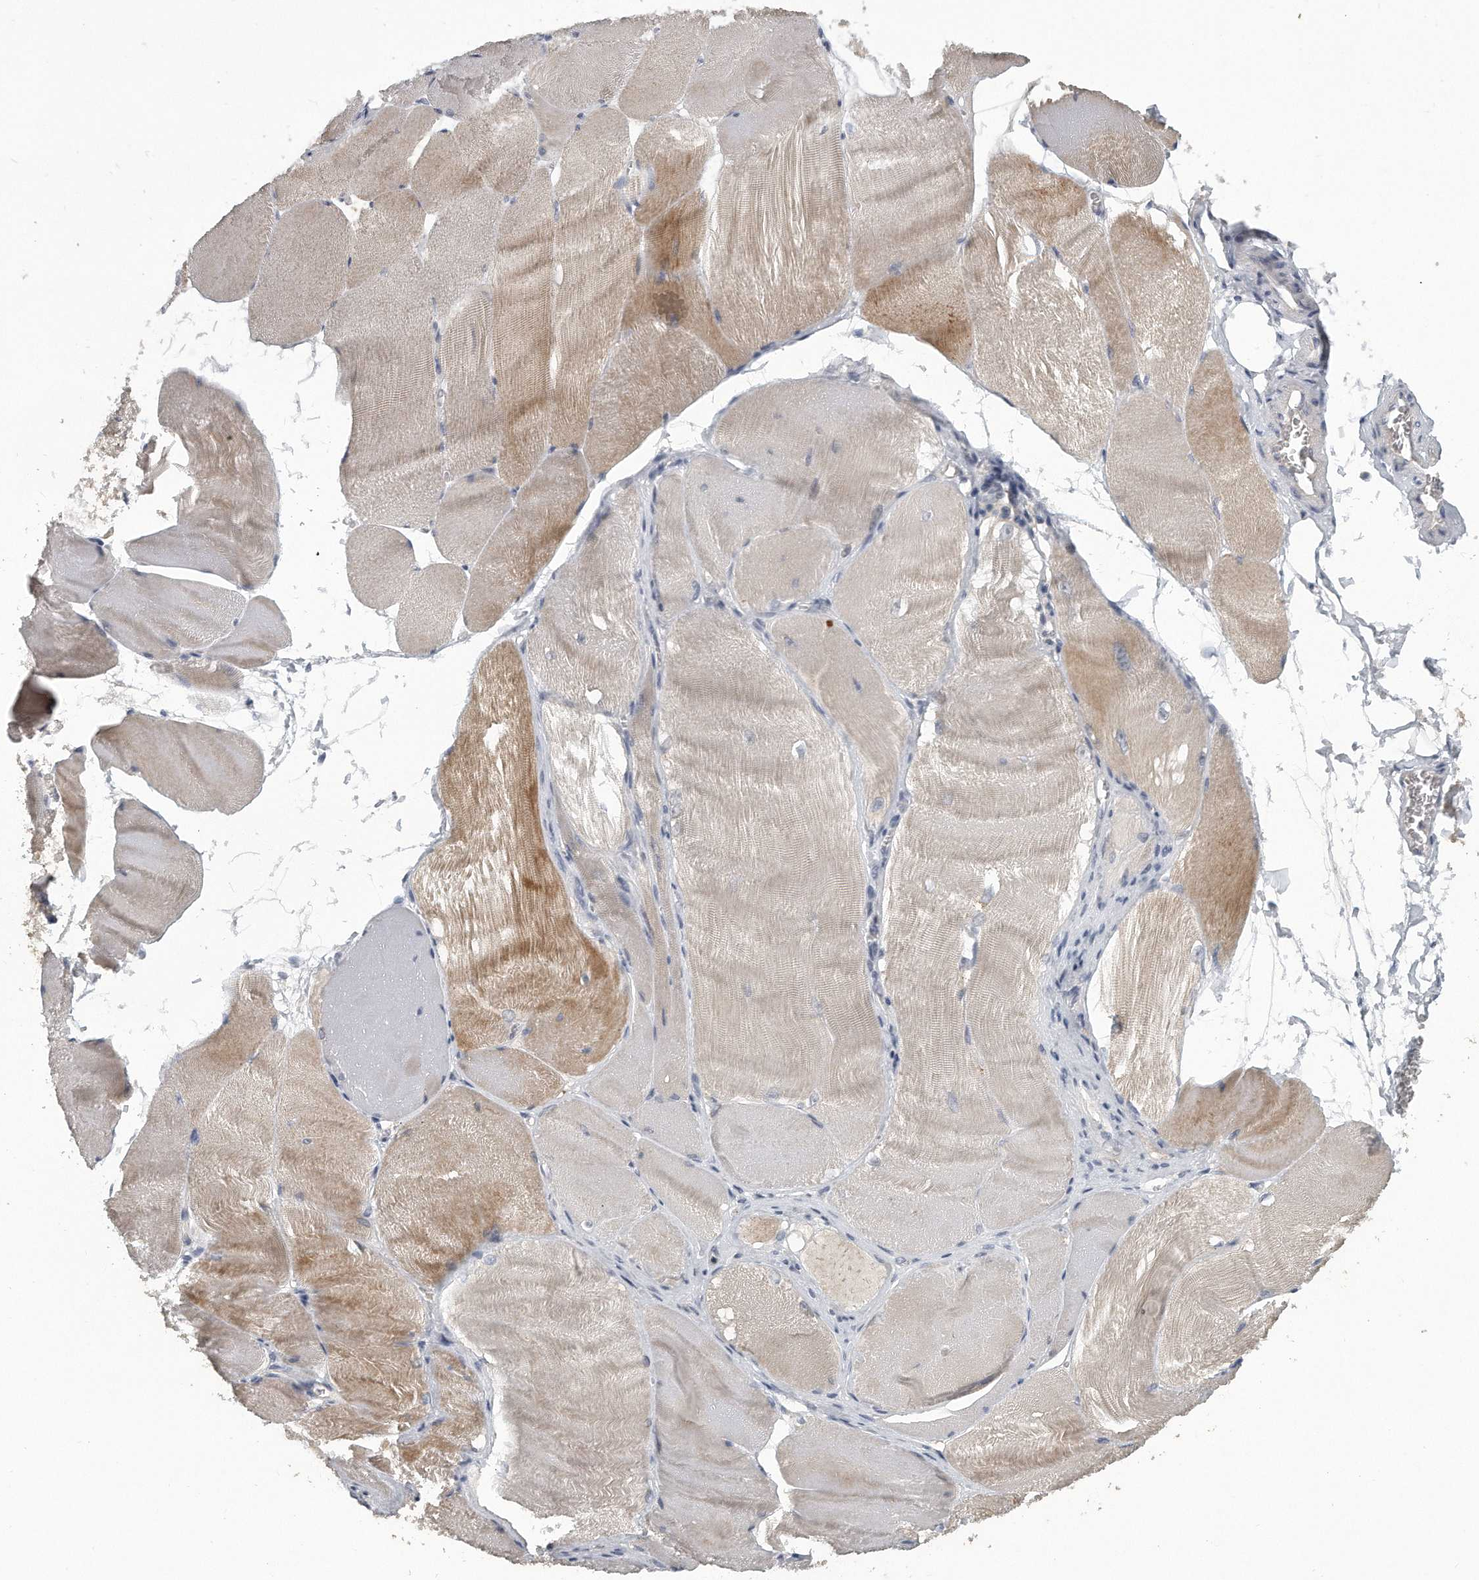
{"staining": {"intensity": "moderate", "quantity": "25%-75%", "location": "cytoplasmic/membranous"}, "tissue": "skeletal muscle", "cell_type": "Myocytes", "image_type": "normal", "snomed": [{"axis": "morphology", "description": "Normal tissue, NOS"}, {"axis": "morphology", "description": "Basal cell carcinoma"}, {"axis": "topography", "description": "Skeletal muscle"}], "caption": "Human skeletal muscle stained with a protein marker shows moderate staining in myocytes.", "gene": "KLHL7", "patient": {"sex": "female", "age": 64}}